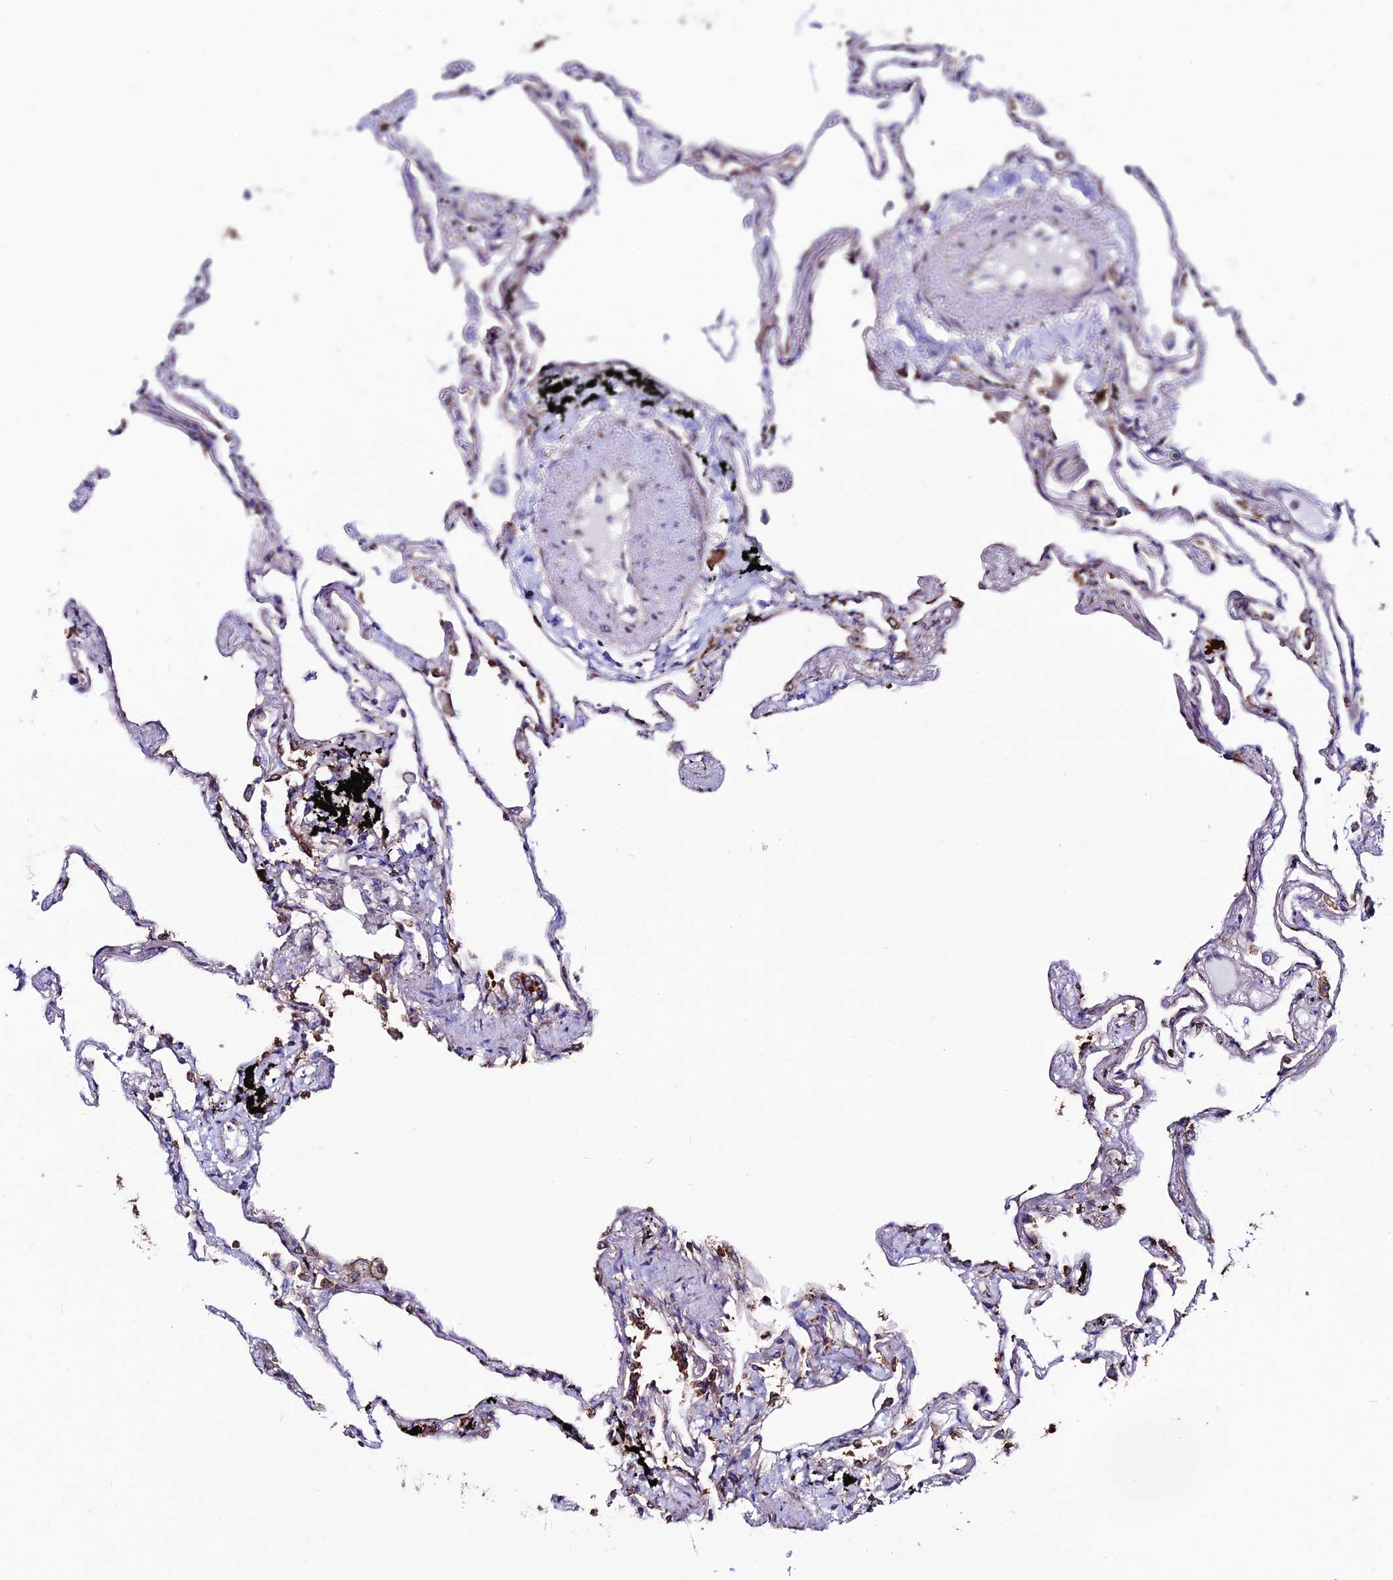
{"staining": {"intensity": "moderate", "quantity": "25%-75%", "location": "cytoplasmic/membranous"}, "tissue": "lung", "cell_type": "Alveolar cells", "image_type": "normal", "snomed": [{"axis": "morphology", "description": "Normal tissue, NOS"}, {"axis": "topography", "description": "Lung"}], "caption": "An image of lung stained for a protein shows moderate cytoplasmic/membranous brown staining in alveolar cells. (DAB IHC with brightfield microscopy, high magnification).", "gene": "EIF3K", "patient": {"sex": "female", "age": 67}}